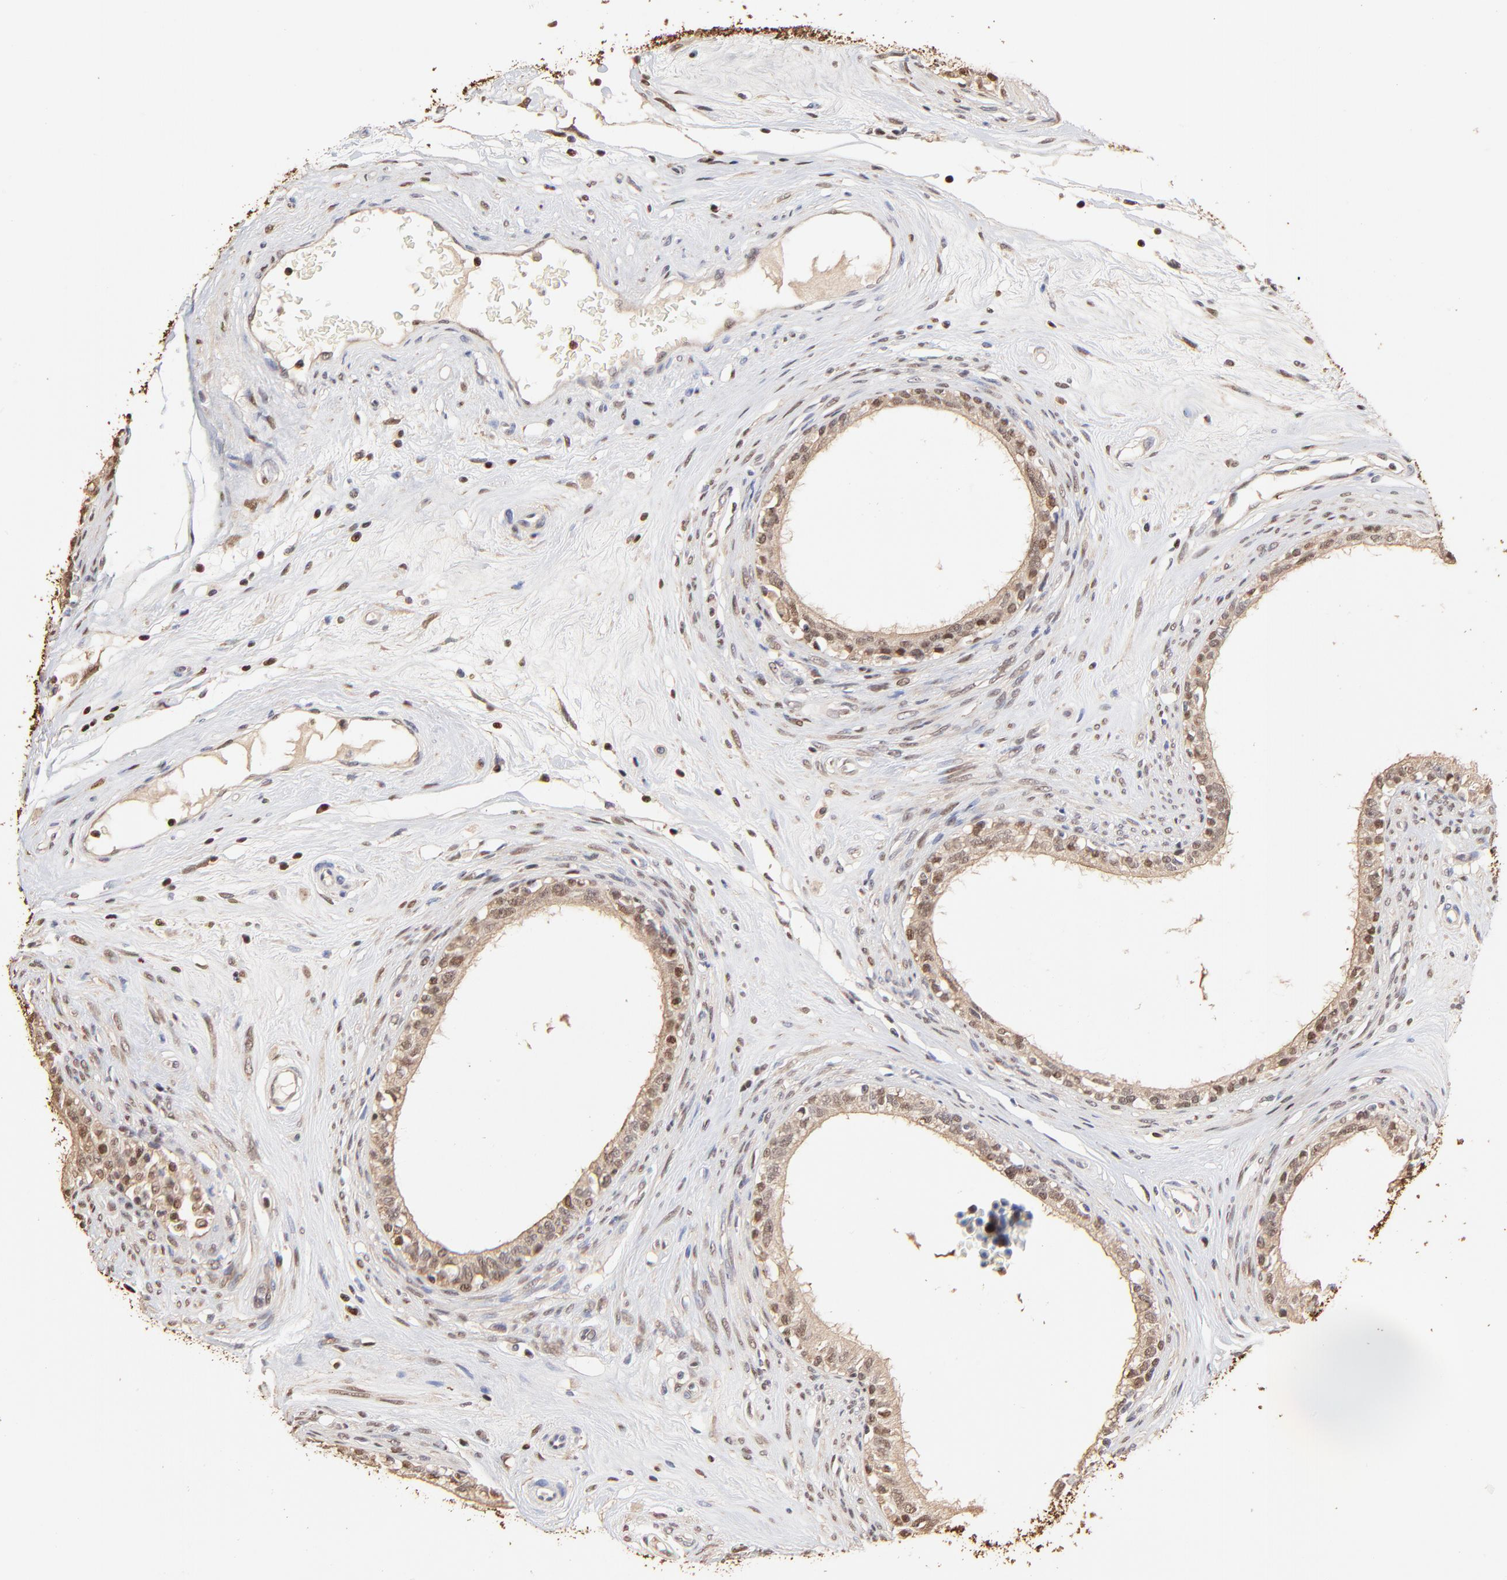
{"staining": {"intensity": "moderate", "quantity": "25%-75%", "location": "cytoplasmic/membranous,nuclear"}, "tissue": "epididymis", "cell_type": "Glandular cells", "image_type": "normal", "snomed": [{"axis": "morphology", "description": "Normal tissue, NOS"}, {"axis": "morphology", "description": "Inflammation, NOS"}, {"axis": "topography", "description": "Epididymis"}], "caption": "Moderate cytoplasmic/membranous,nuclear positivity for a protein is appreciated in about 25%-75% of glandular cells of normal epididymis using immunohistochemistry.", "gene": "BIRC5", "patient": {"sex": "male", "age": 84}}